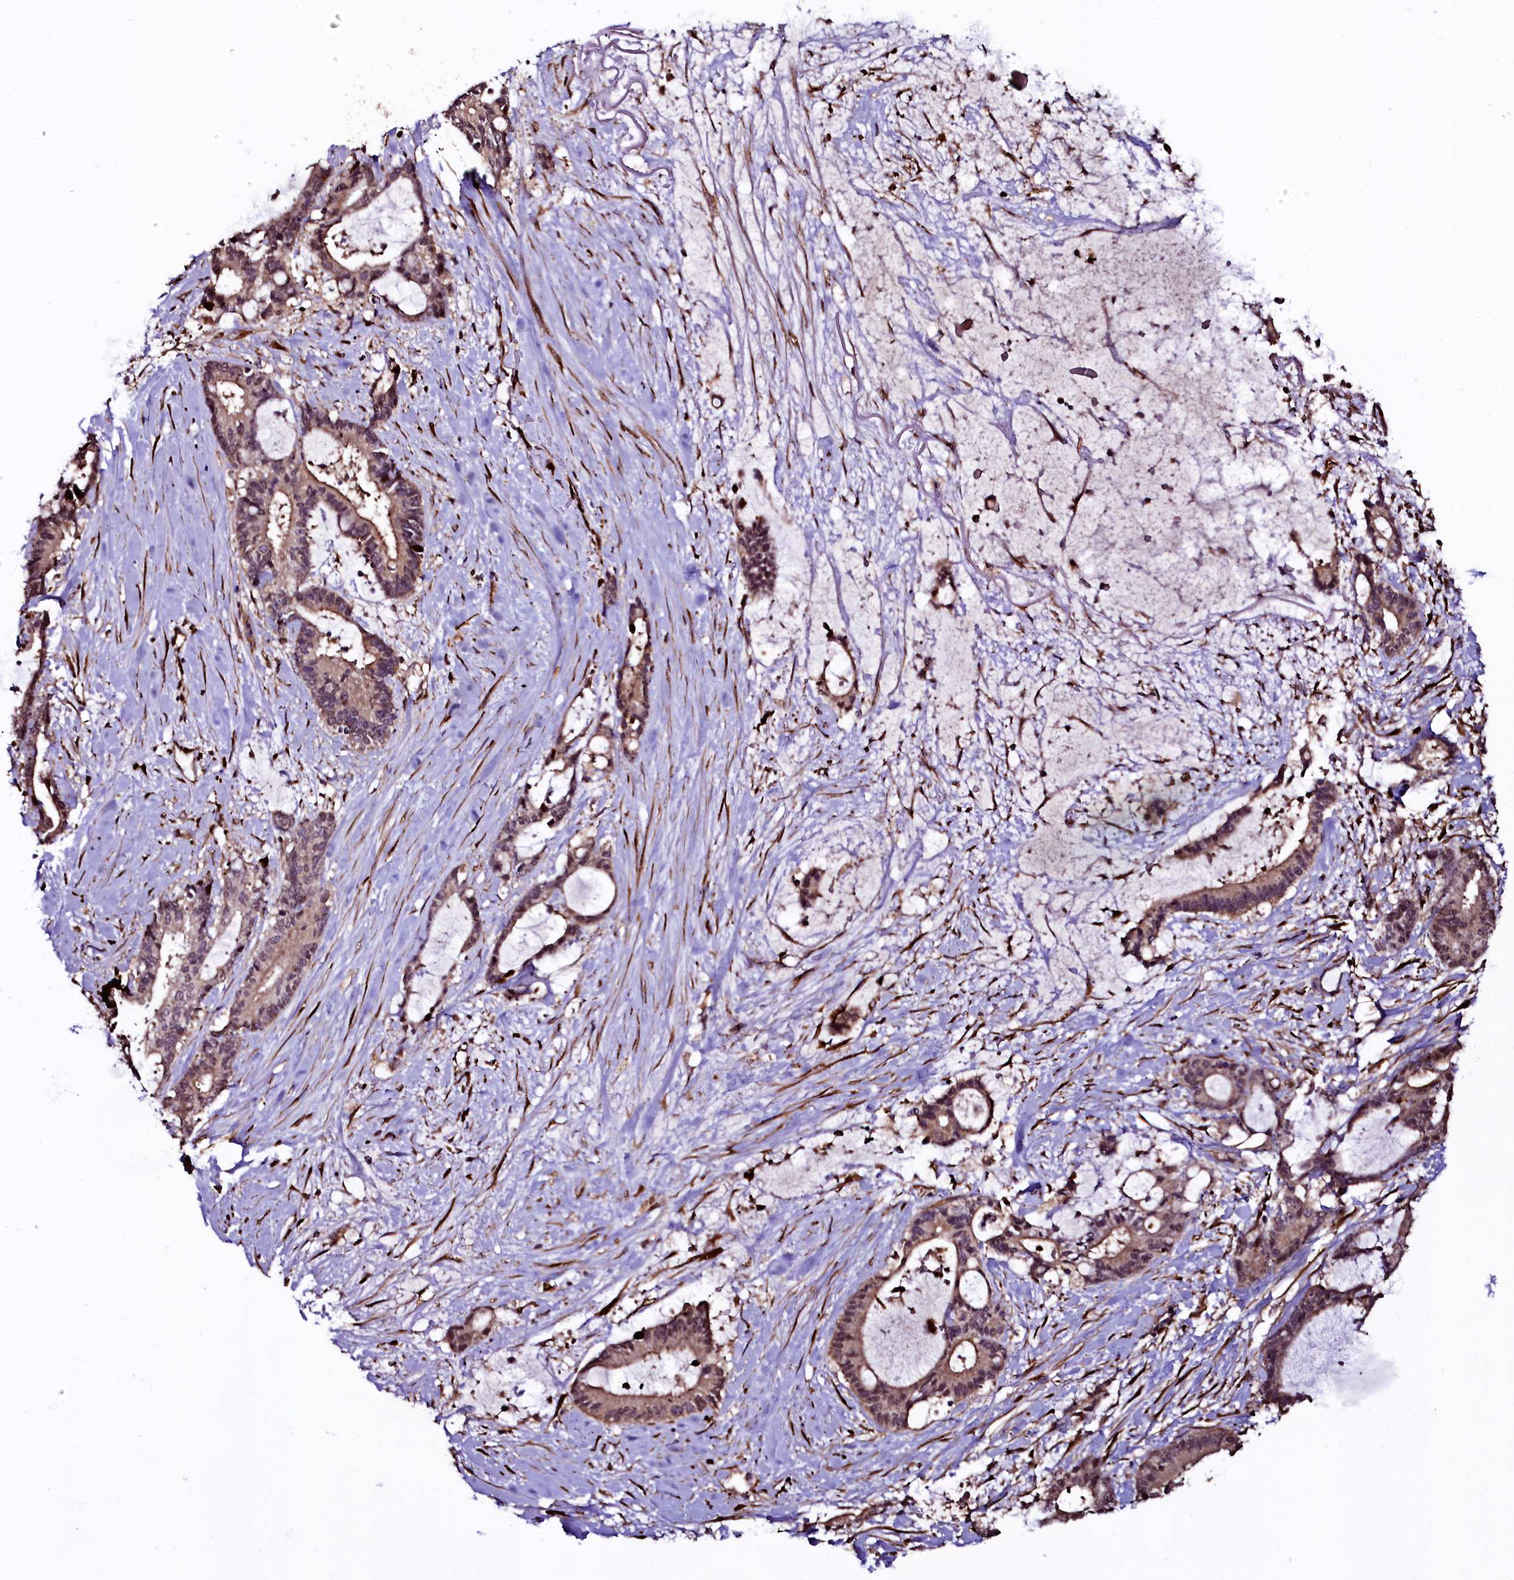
{"staining": {"intensity": "moderate", "quantity": ">75%", "location": "cytoplasmic/membranous"}, "tissue": "liver cancer", "cell_type": "Tumor cells", "image_type": "cancer", "snomed": [{"axis": "morphology", "description": "Normal tissue, NOS"}, {"axis": "morphology", "description": "Cholangiocarcinoma"}, {"axis": "topography", "description": "Liver"}, {"axis": "topography", "description": "Peripheral nerve tissue"}], "caption": "Protein analysis of liver cancer (cholangiocarcinoma) tissue reveals moderate cytoplasmic/membranous staining in approximately >75% of tumor cells. (Stains: DAB in brown, nuclei in blue, Microscopy: brightfield microscopy at high magnification).", "gene": "N4BP1", "patient": {"sex": "female", "age": 73}}